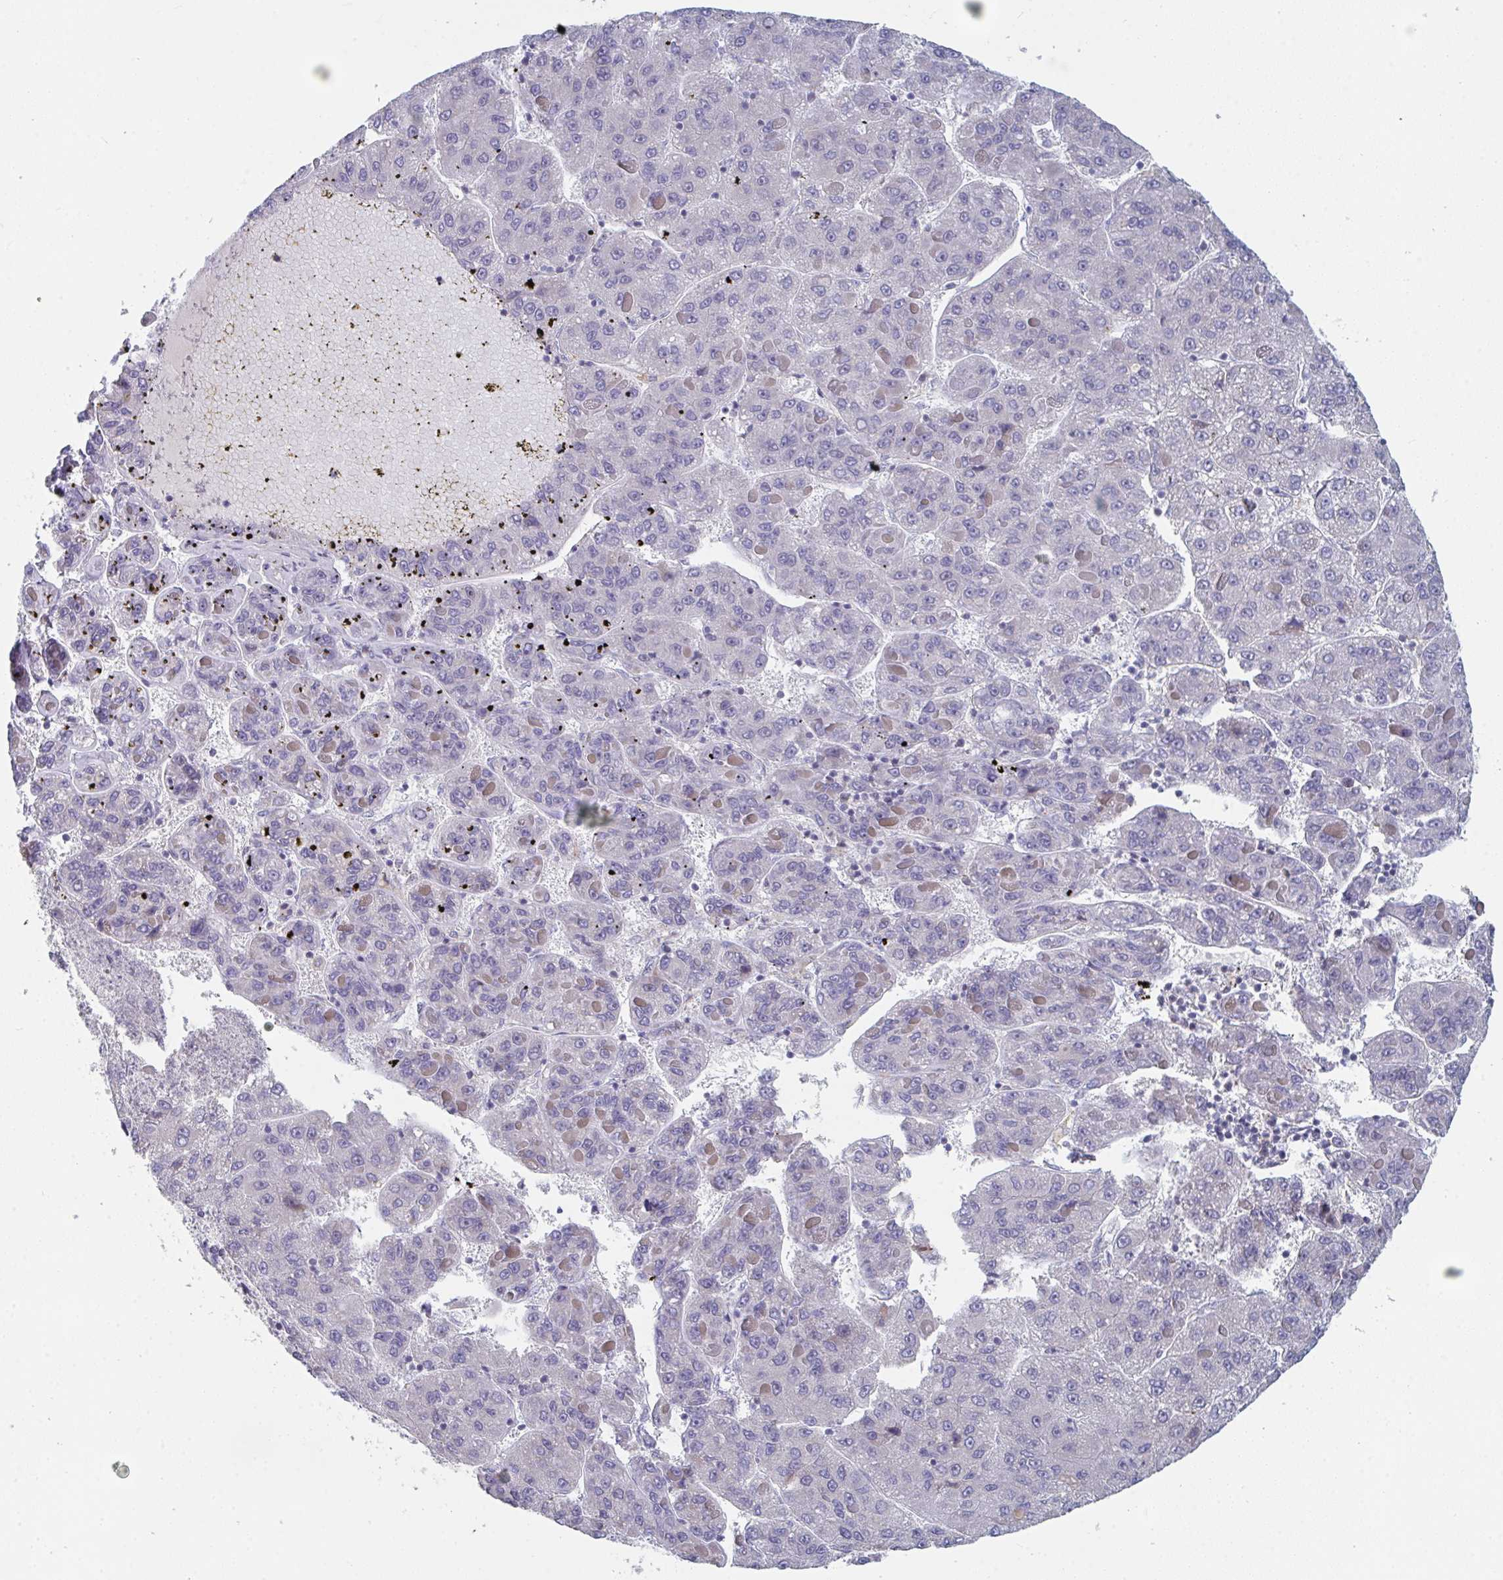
{"staining": {"intensity": "negative", "quantity": "none", "location": "none"}, "tissue": "liver cancer", "cell_type": "Tumor cells", "image_type": "cancer", "snomed": [{"axis": "morphology", "description": "Carcinoma, Hepatocellular, NOS"}, {"axis": "topography", "description": "Liver"}], "caption": "A high-resolution micrograph shows immunohistochemistry (IHC) staining of hepatocellular carcinoma (liver), which demonstrates no significant positivity in tumor cells.", "gene": "CENPT", "patient": {"sex": "female", "age": 82}}